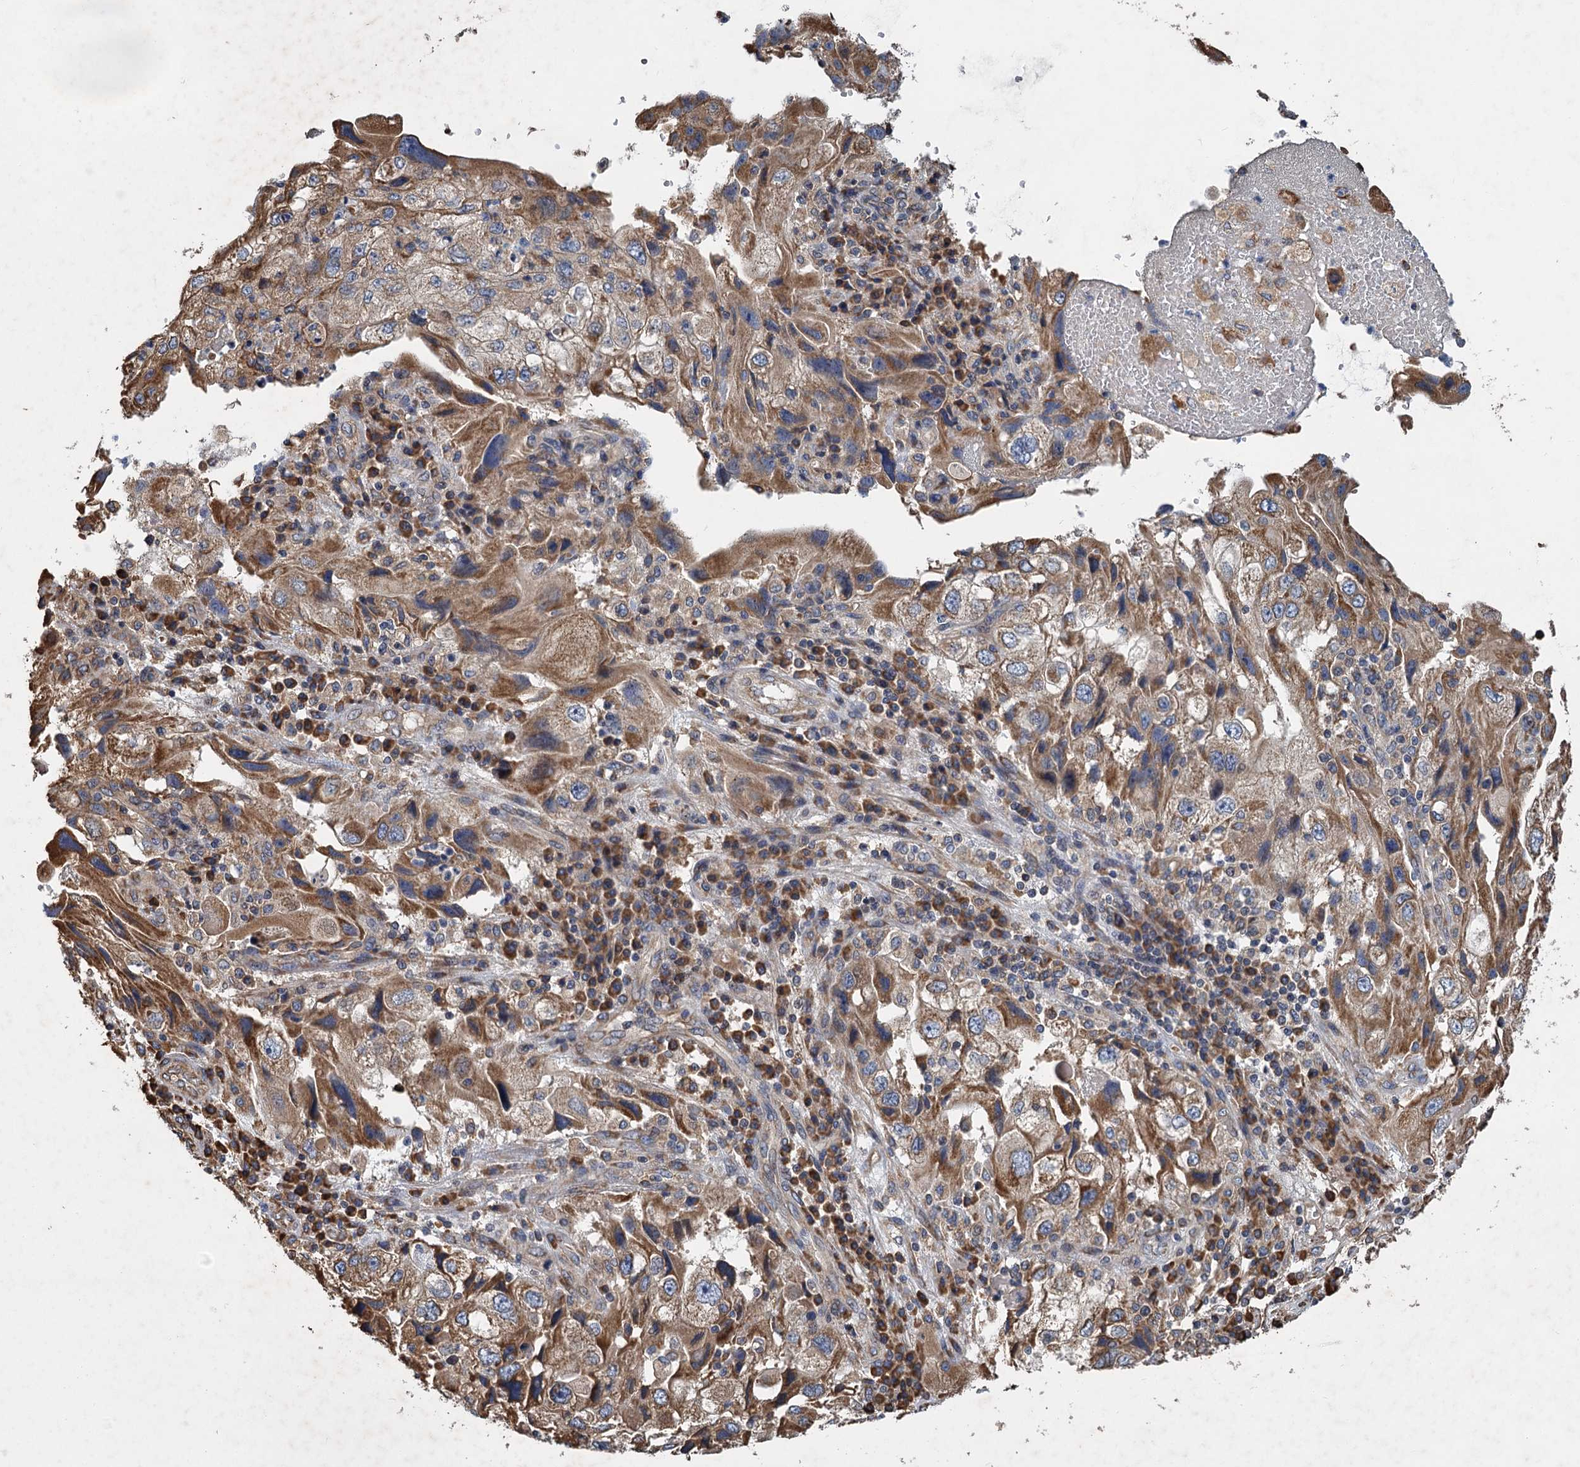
{"staining": {"intensity": "moderate", "quantity": ">75%", "location": "cytoplasmic/membranous"}, "tissue": "endometrial cancer", "cell_type": "Tumor cells", "image_type": "cancer", "snomed": [{"axis": "morphology", "description": "Adenocarcinoma, NOS"}, {"axis": "topography", "description": "Endometrium"}], "caption": "Brown immunohistochemical staining in human endometrial cancer displays moderate cytoplasmic/membranous expression in about >75% of tumor cells.", "gene": "LINS1", "patient": {"sex": "female", "age": 49}}